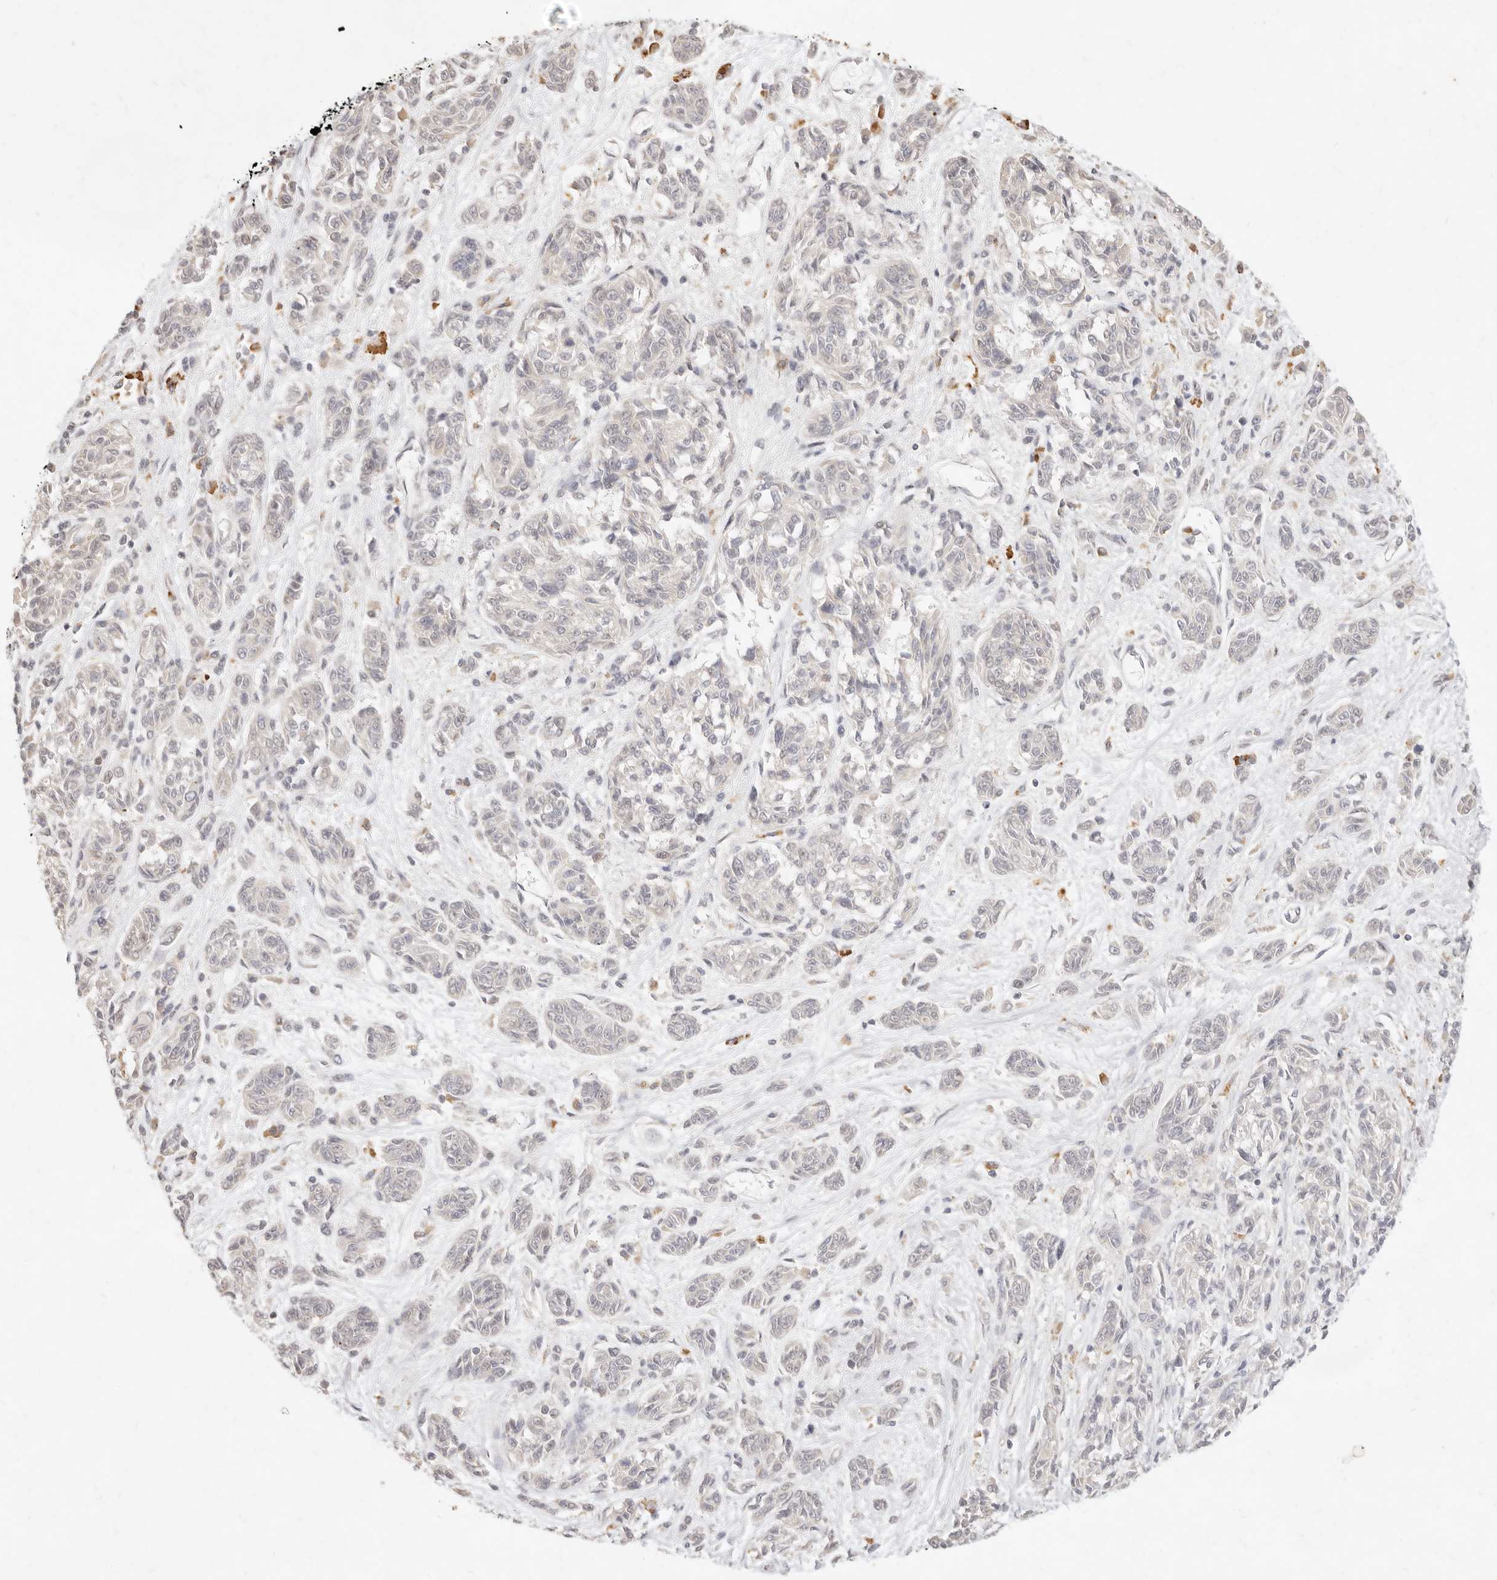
{"staining": {"intensity": "negative", "quantity": "none", "location": "none"}, "tissue": "melanoma", "cell_type": "Tumor cells", "image_type": "cancer", "snomed": [{"axis": "morphology", "description": "Malignant melanoma, NOS"}, {"axis": "topography", "description": "Skin"}], "caption": "Malignant melanoma stained for a protein using immunohistochemistry exhibits no staining tumor cells.", "gene": "ASCL3", "patient": {"sex": "male", "age": 53}}